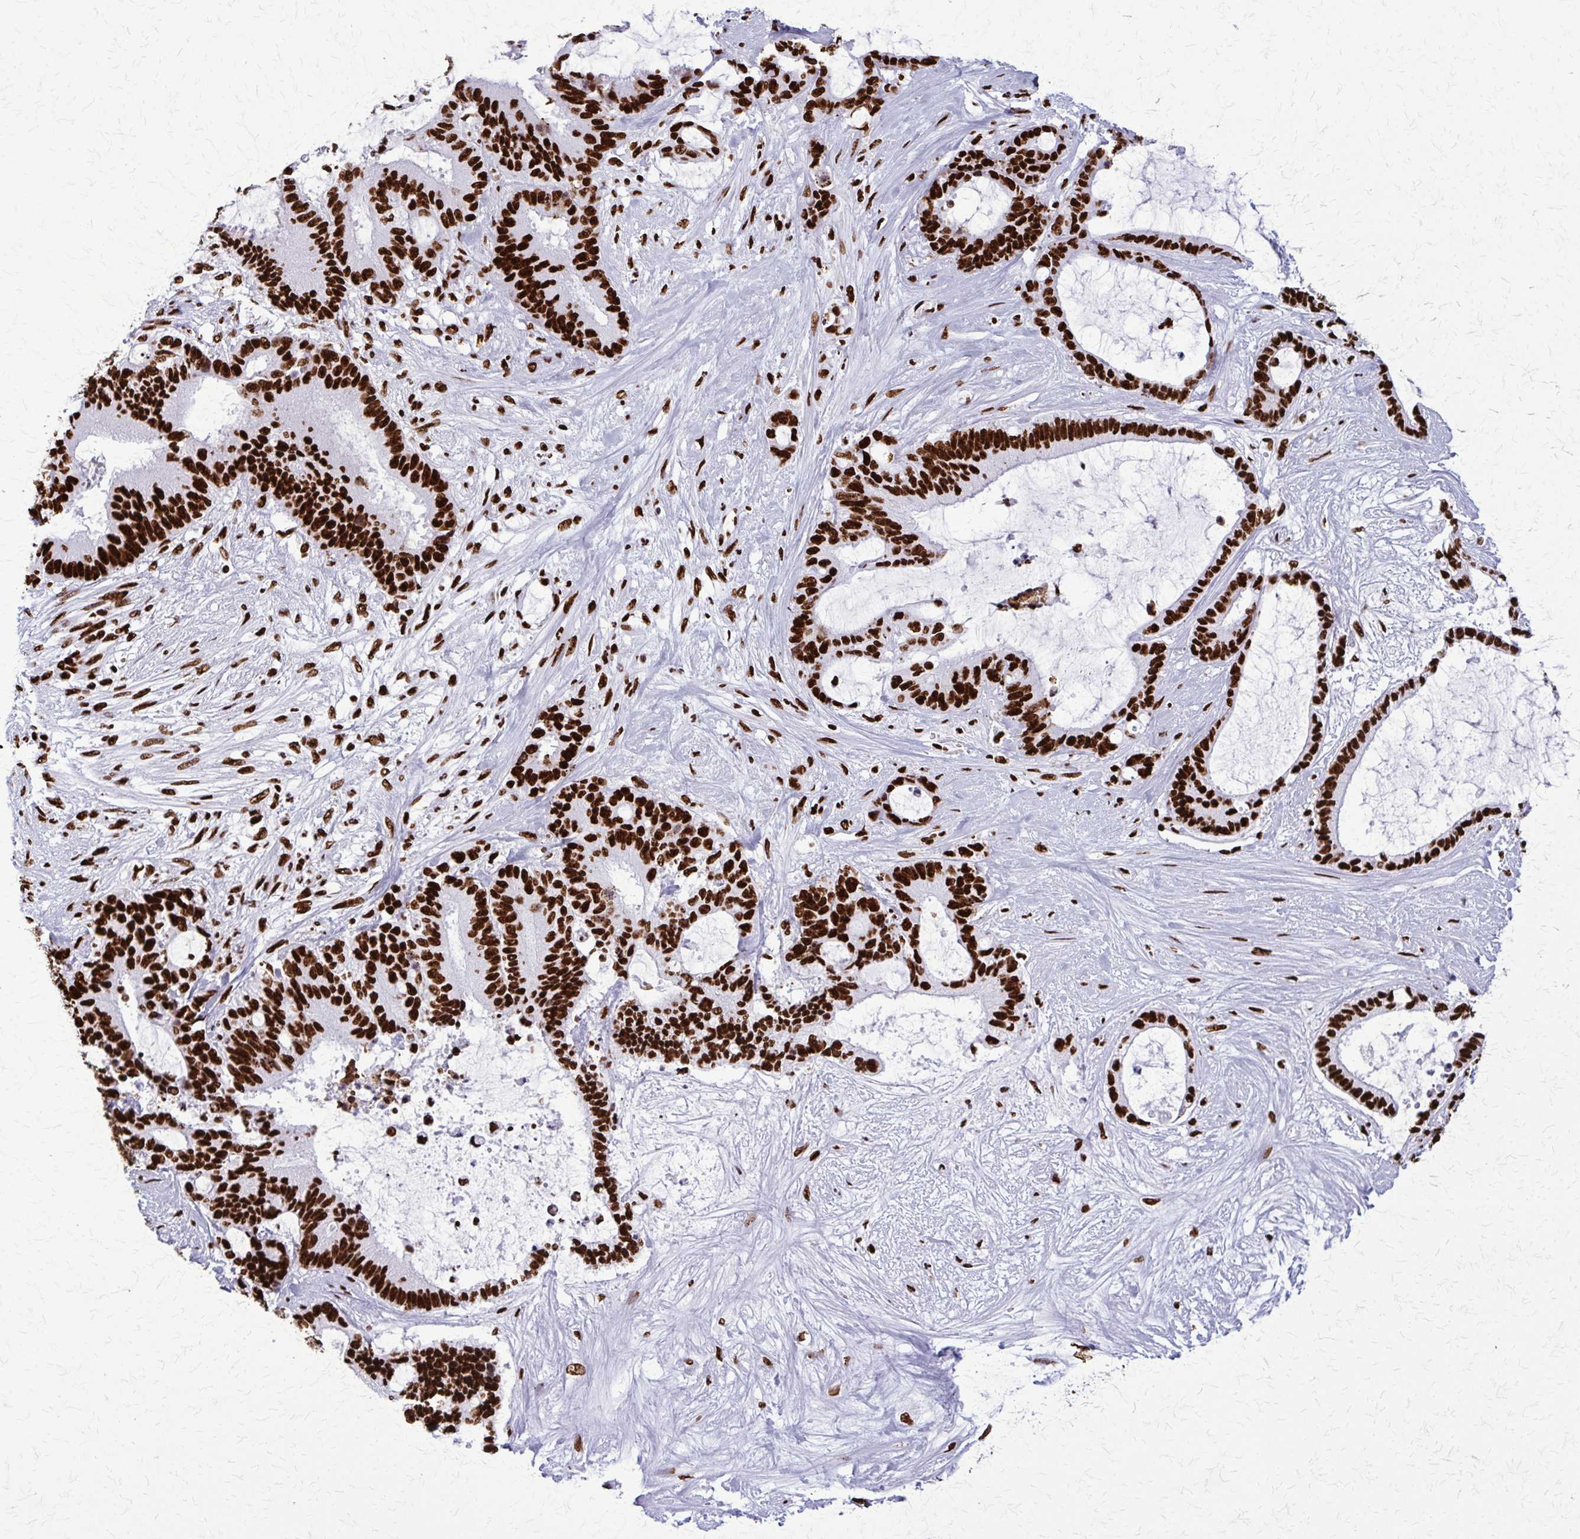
{"staining": {"intensity": "strong", "quantity": ">75%", "location": "nuclear"}, "tissue": "liver cancer", "cell_type": "Tumor cells", "image_type": "cancer", "snomed": [{"axis": "morphology", "description": "Normal tissue, NOS"}, {"axis": "morphology", "description": "Cholangiocarcinoma"}, {"axis": "topography", "description": "Liver"}, {"axis": "topography", "description": "Peripheral nerve tissue"}], "caption": "Liver cancer stained with a protein marker reveals strong staining in tumor cells.", "gene": "SFPQ", "patient": {"sex": "female", "age": 73}}